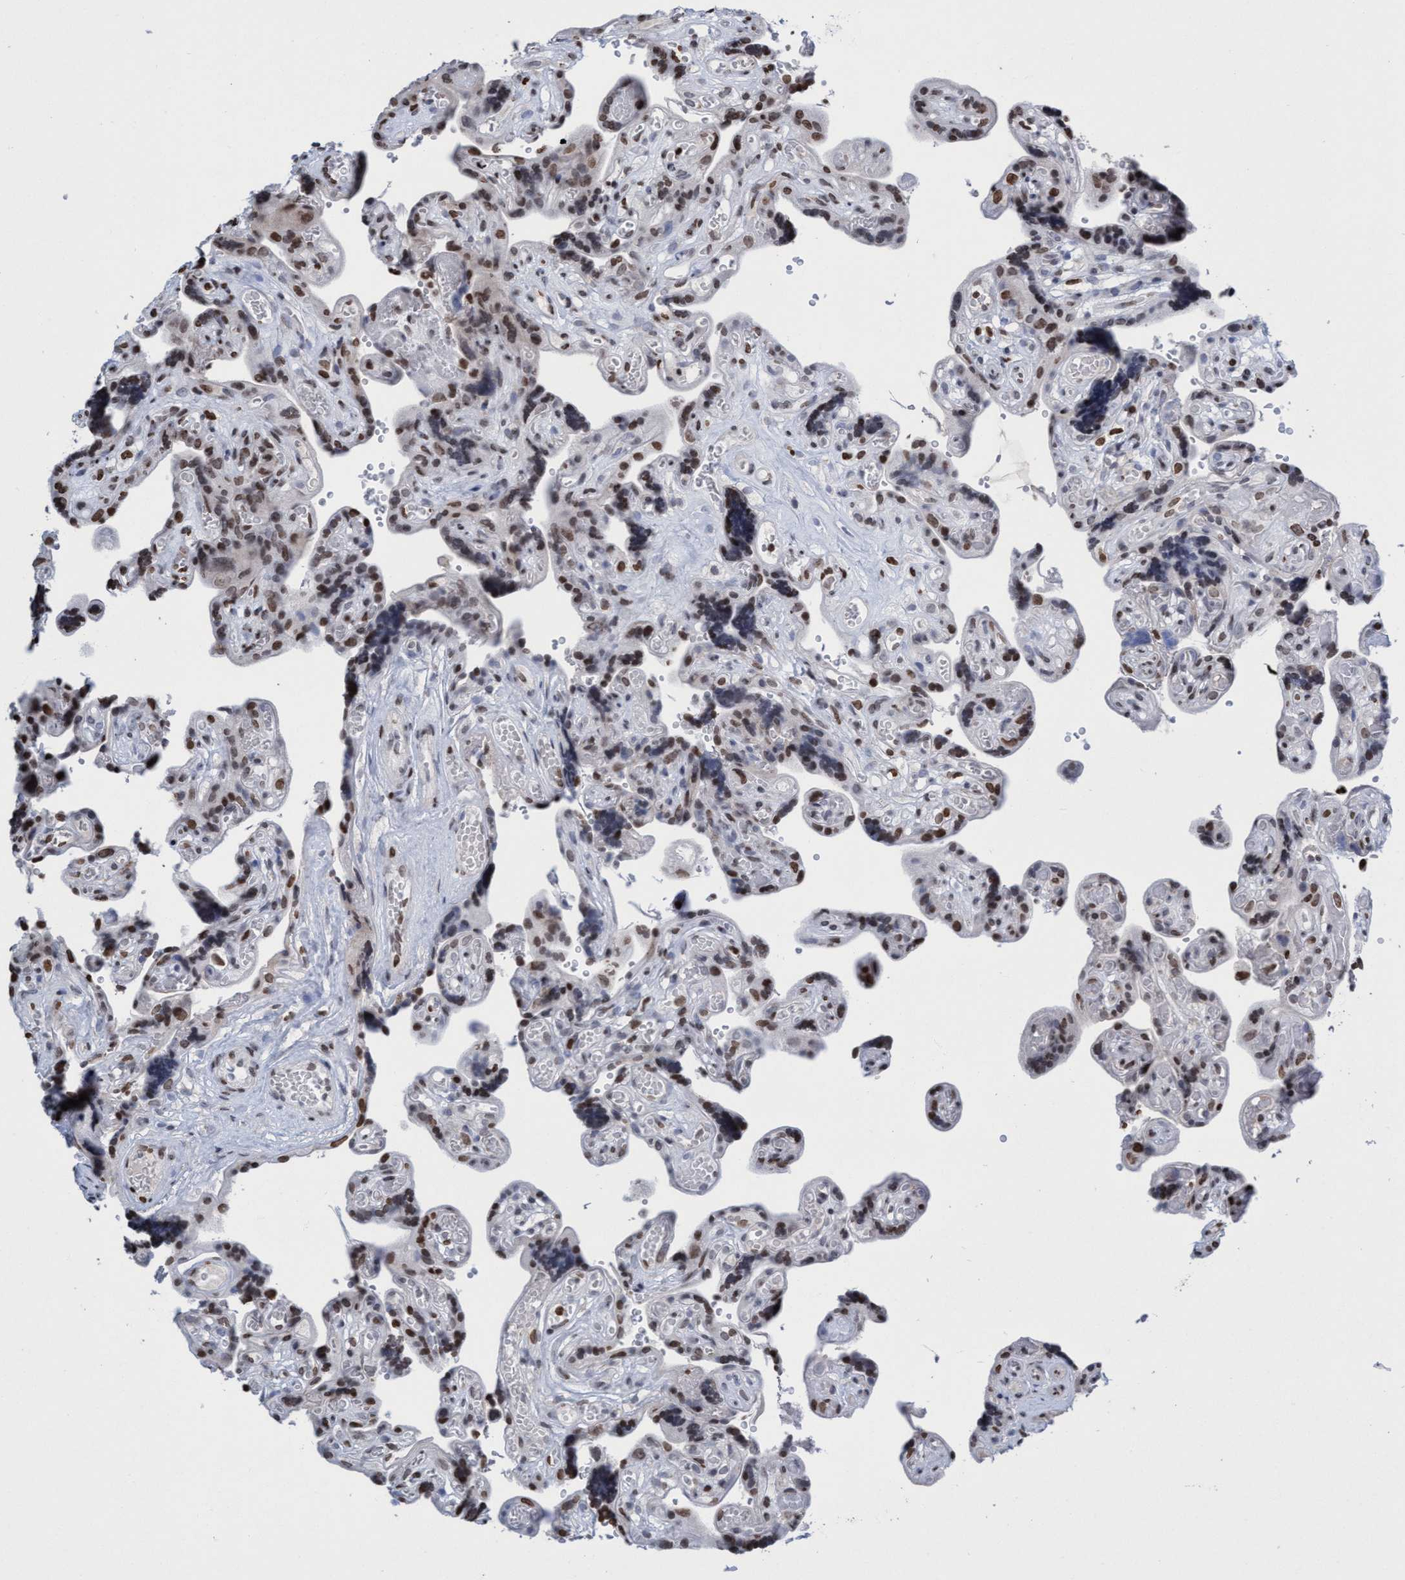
{"staining": {"intensity": "negative", "quantity": "none", "location": "none"}, "tissue": "placenta", "cell_type": "Decidual cells", "image_type": "normal", "snomed": [{"axis": "morphology", "description": "Normal tissue, NOS"}, {"axis": "topography", "description": "Placenta"}], "caption": "Immunohistochemical staining of unremarkable placenta displays no significant expression in decidual cells.", "gene": "CBX2", "patient": {"sex": "female", "age": 30}}